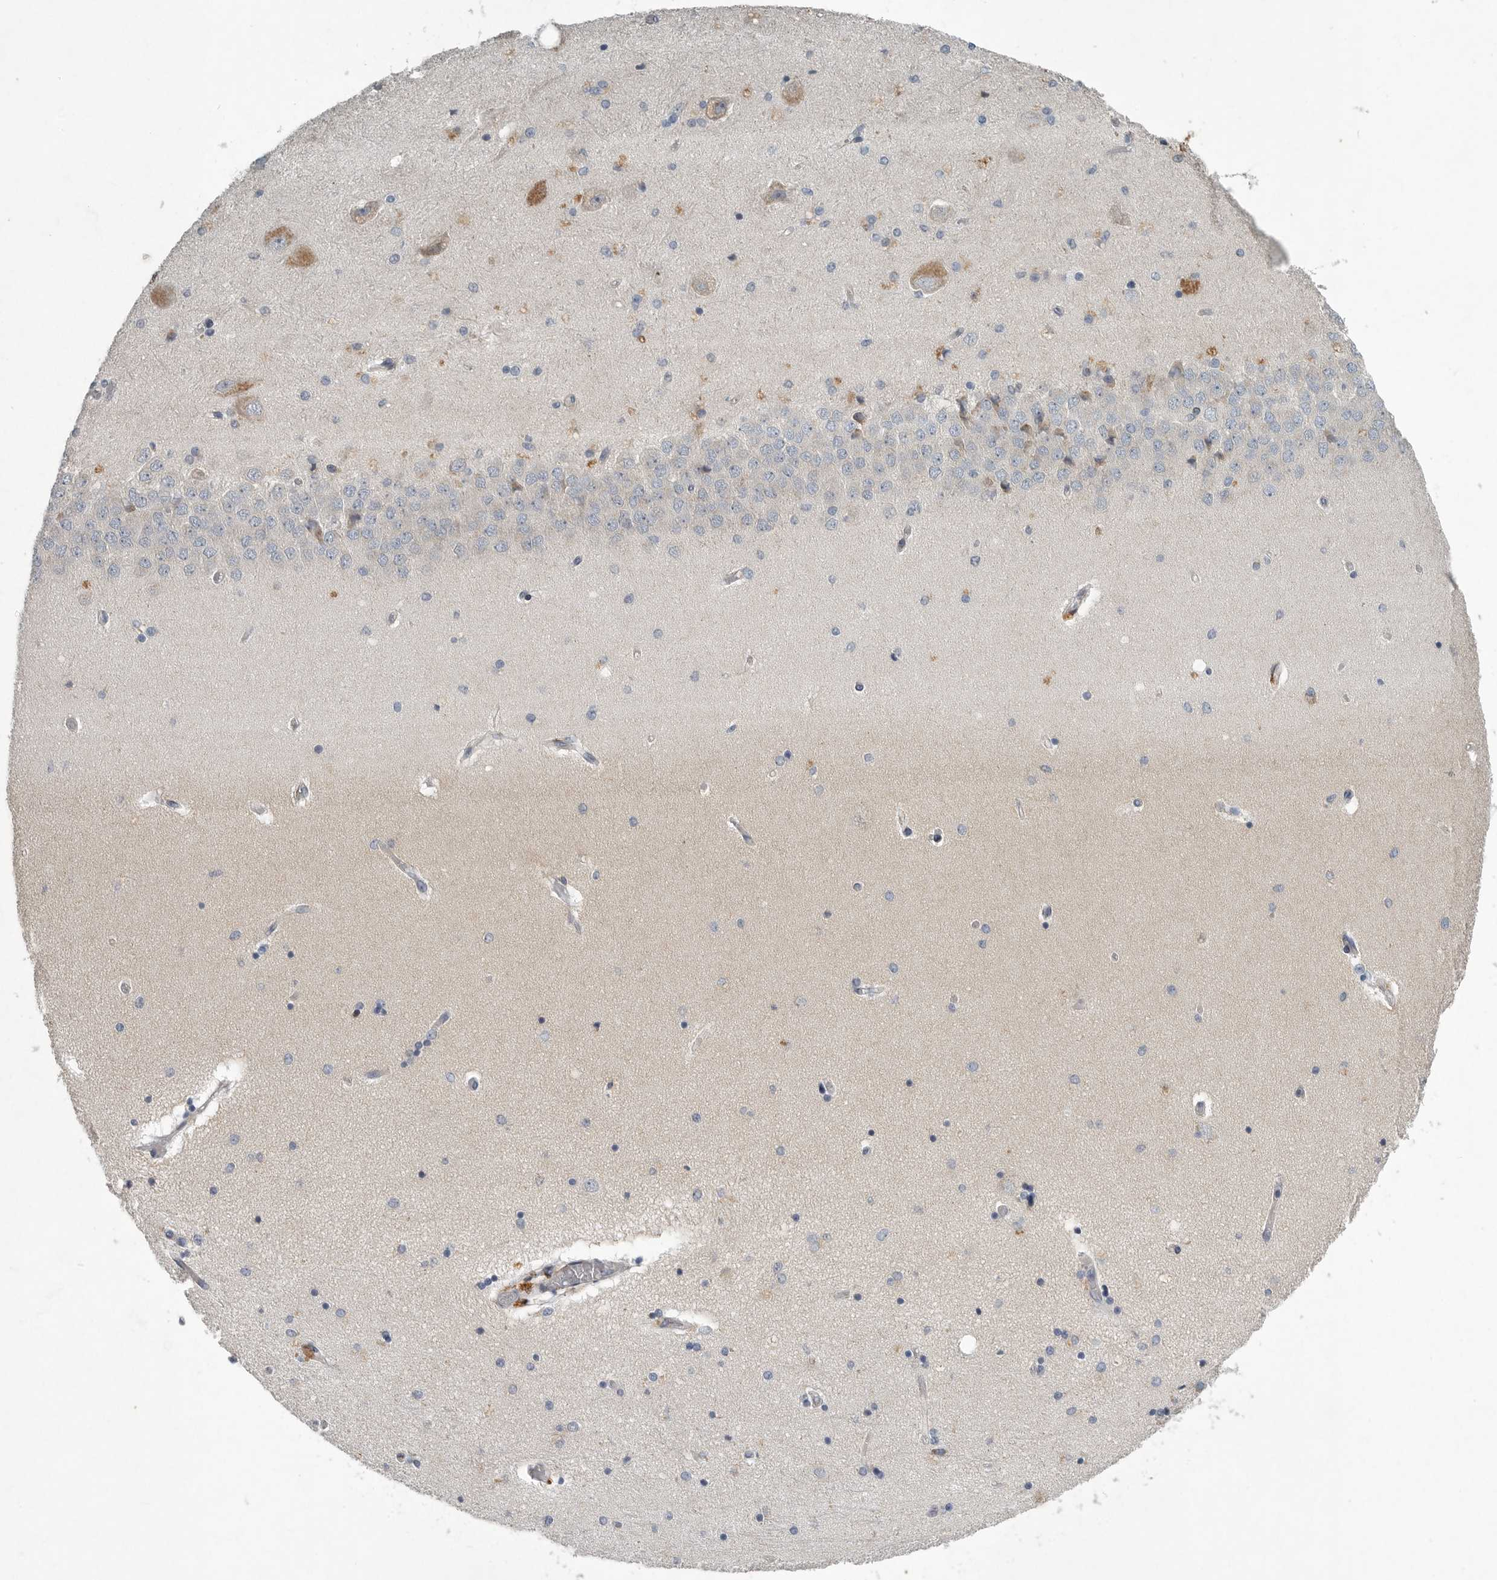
{"staining": {"intensity": "negative", "quantity": "none", "location": "none"}, "tissue": "hippocampus", "cell_type": "Glial cells", "image_type": "normal", "snomed": [{"axis": "morphology", "description": "Normal tissue, NOS"}, {"axis": "topography", "description": "Hippocampus"}], "caption": "The photomicrograph reveals no significant staining in glial cells of hippocampus.", "gene": "MINPP1", "patient": {"sex": "female", "age": 54}}